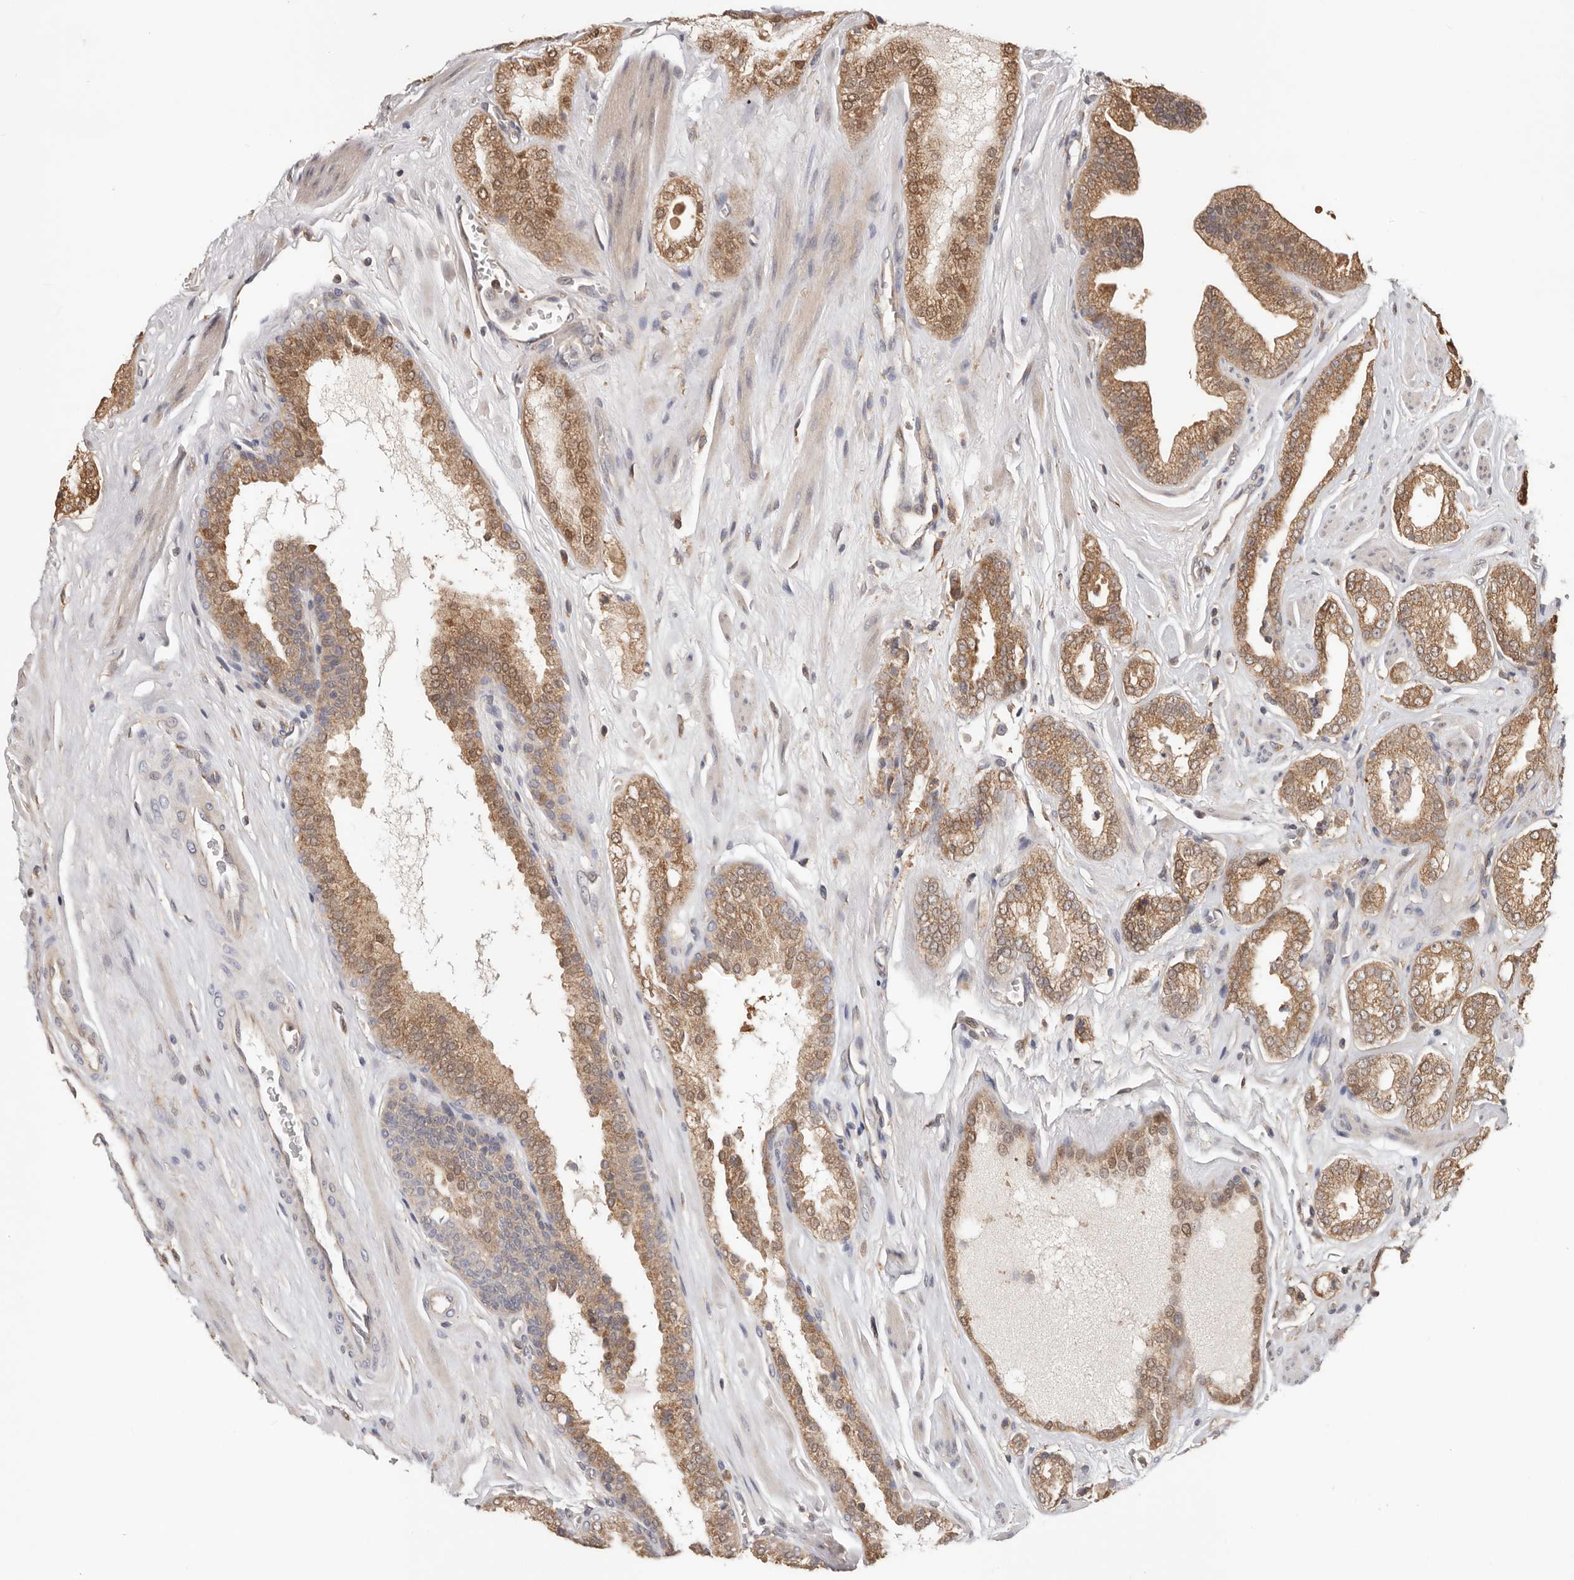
{"staining": {"intensity": "moderate", "quantity": ">75%", "location": "cytoplasmic/membranous,nuclear"}, "tissue": "prostate cancer", "cell_type": "Tumor cells", "image_type": "cancer", "snomed": [{"axis": "morphology", "description": "Adenocarcinoma, Low grade"}, {"axis": "topography", "description": "Prostate"}], "caption": "Human prostate cancer stained with a protein marker shows moderate staining in tumor cells.", "gene": "LRP6", "patient": {"sex": "male", "age": 62}}